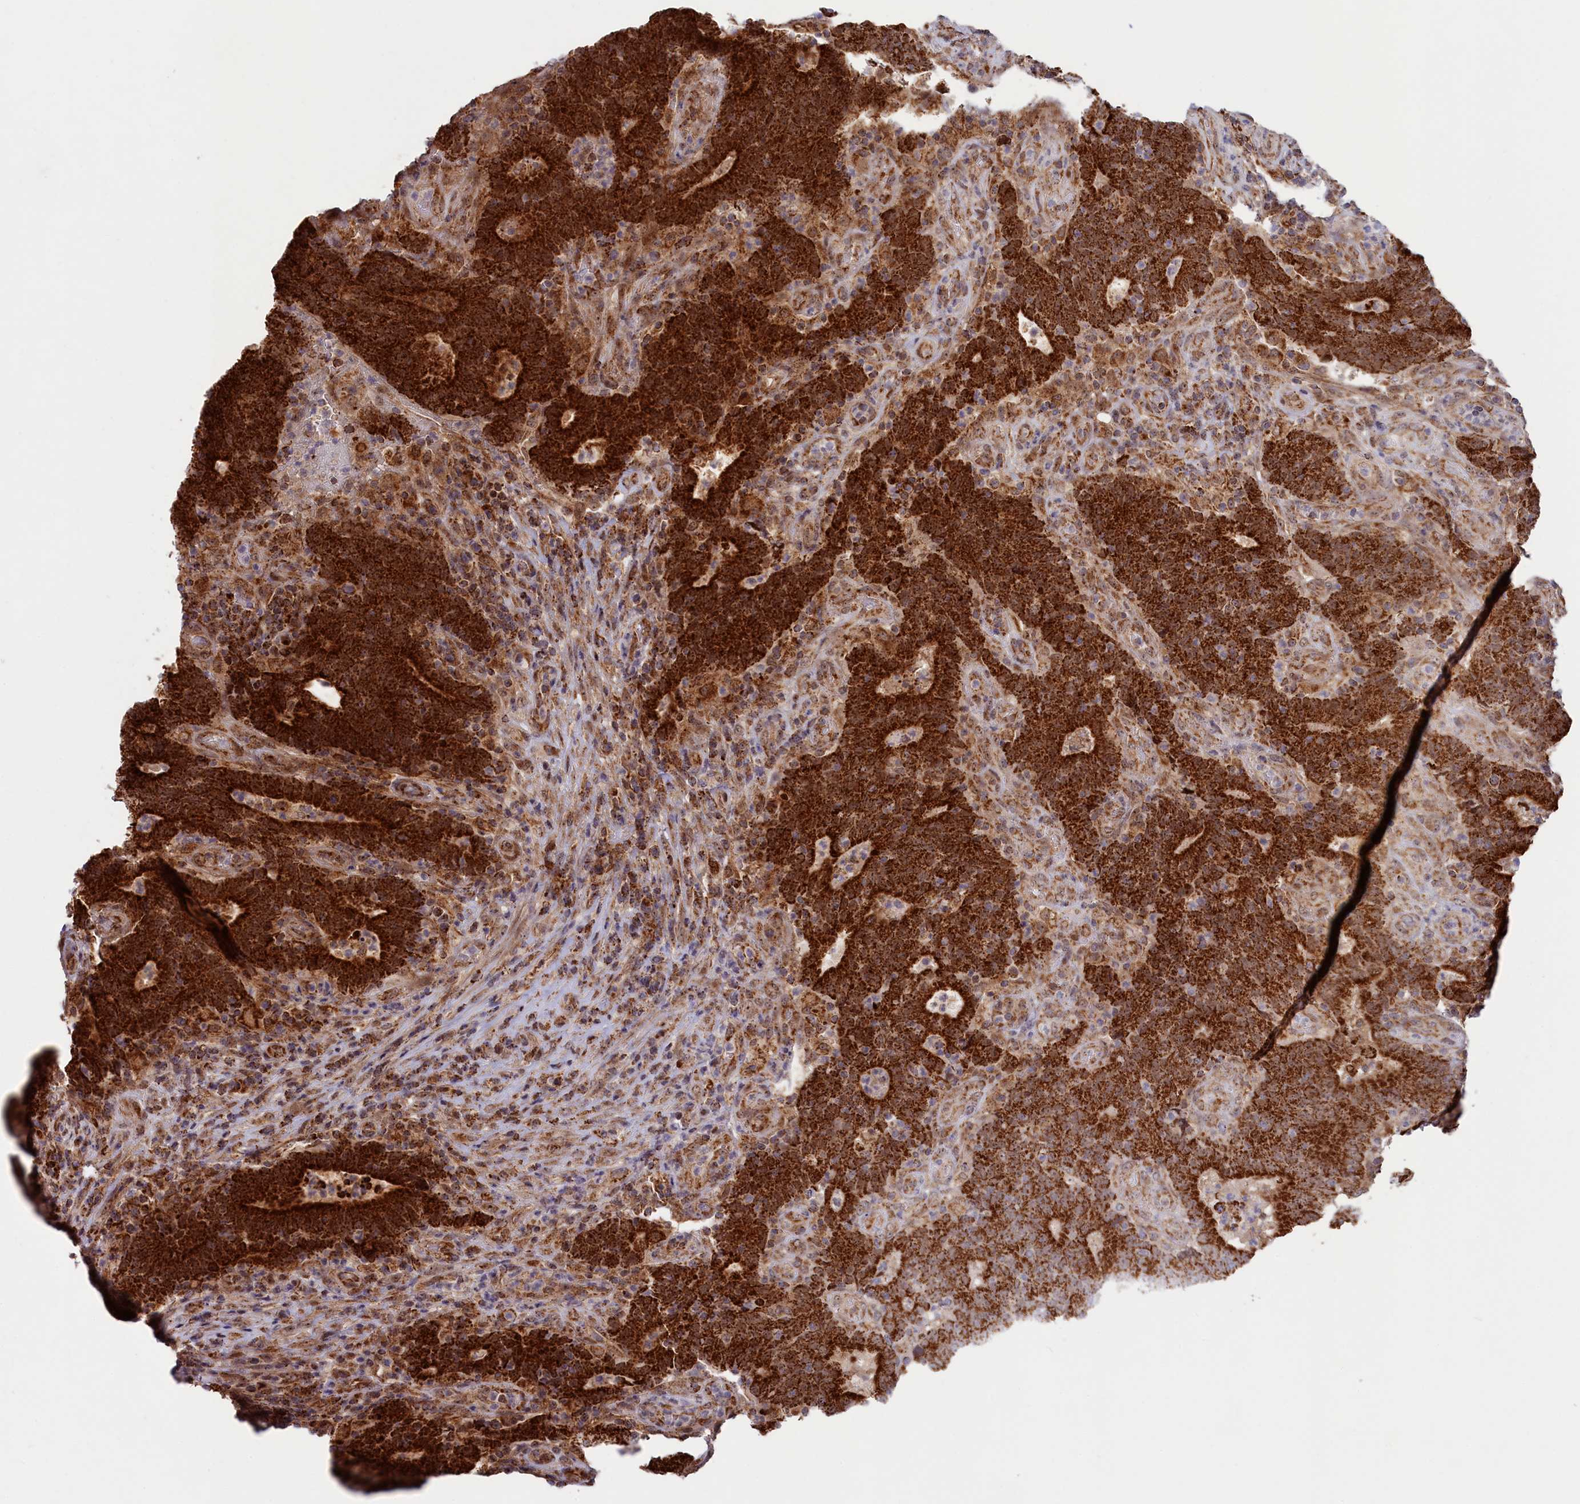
{"staining": {"intensity": "strong", "quantity": ">75%", "location": "cytoplasmic/membranous"}, "tissue": "colorectal cancer", "cell_type": "Tumor cells", "image_type": "cancer", "snomed": [{"axis": "morphology", "description": "Adenocarcinoma, NOS"}, {"axis": "topography", "description": "Colon"}], "caption": "Protein analysis of colorectal cancer tissue displays strong cytoplasmic/membranous expression in about >75% of tumor cells.", "gene": "DUS3L", "patient": {"sex": "female", "age": 75}}